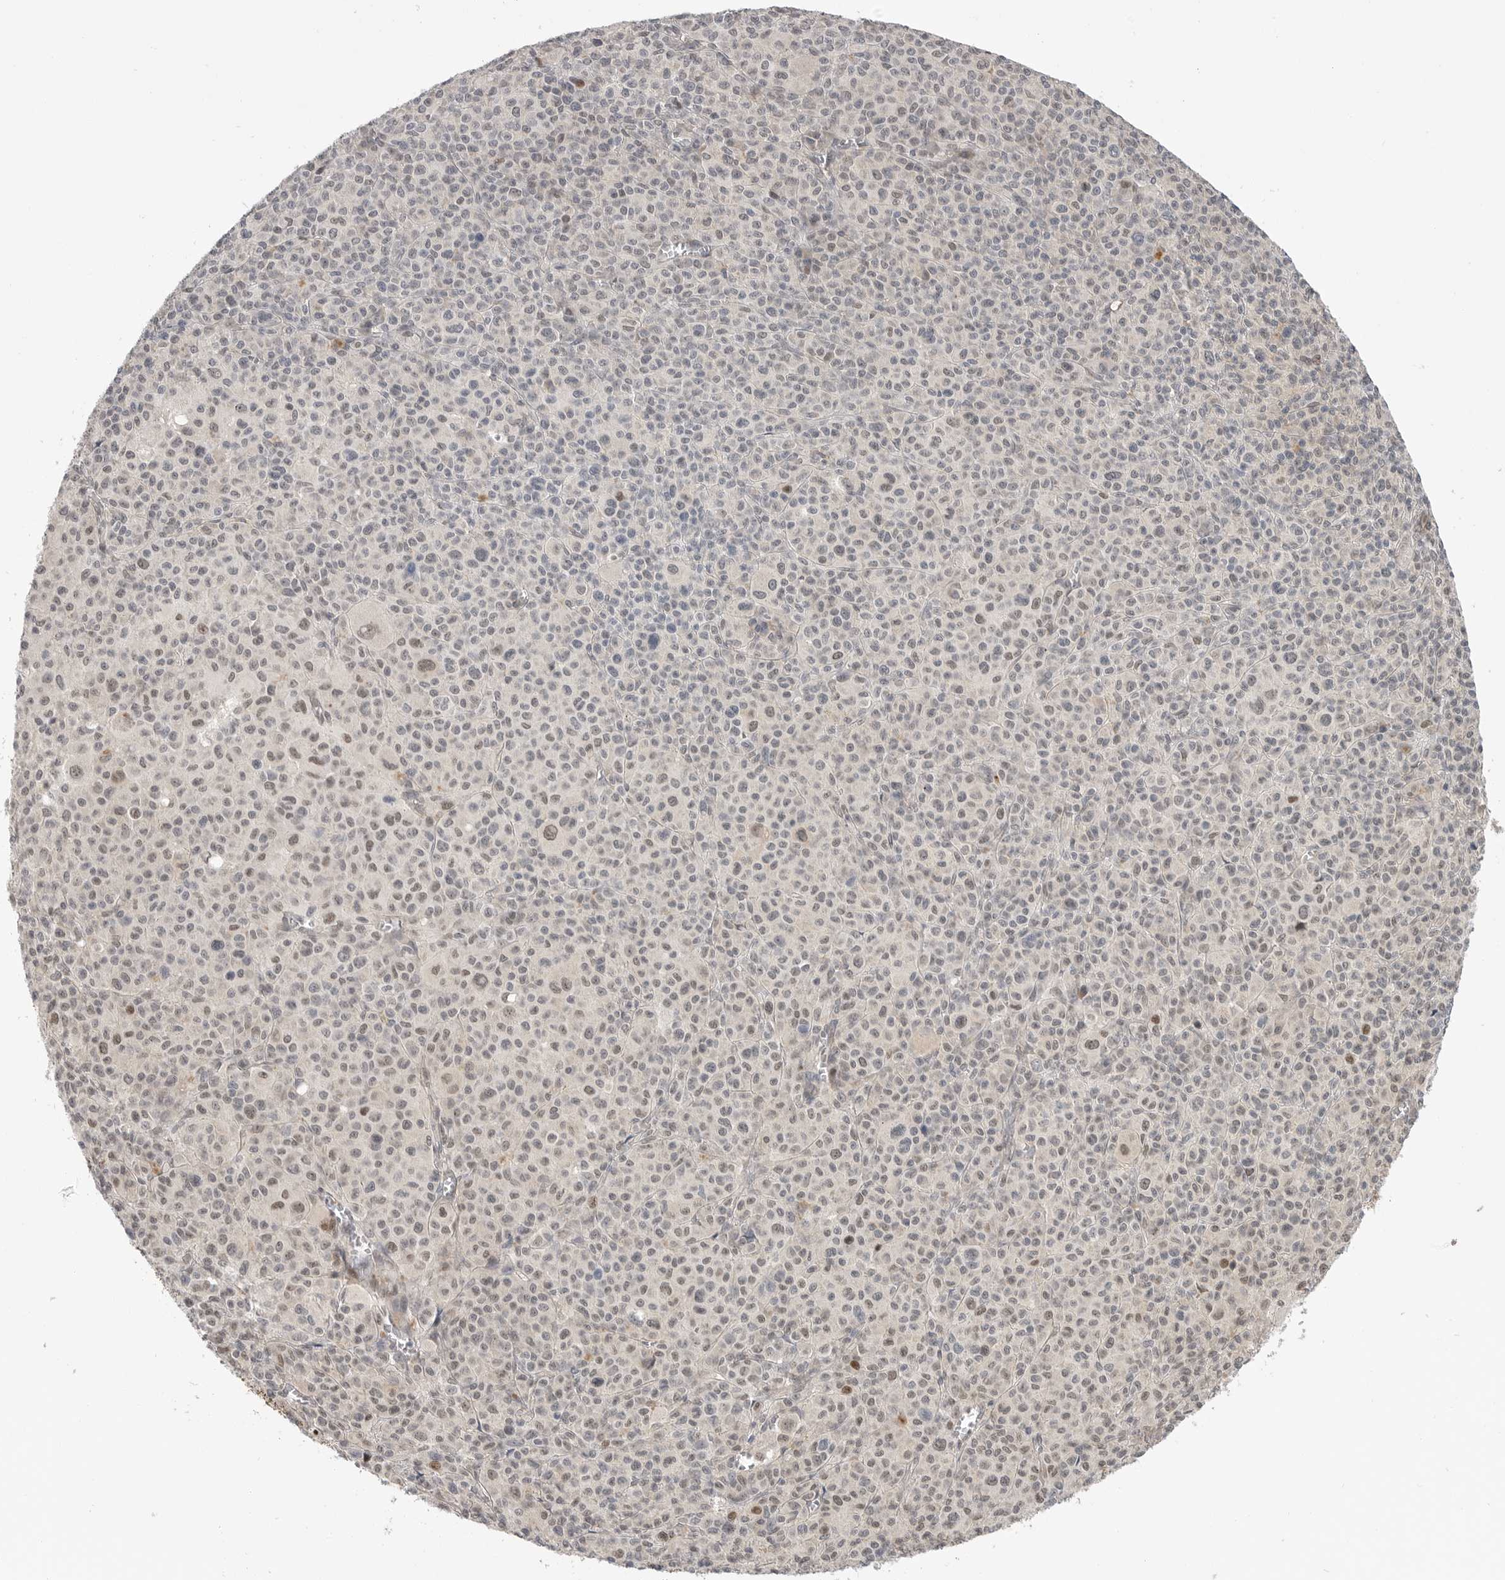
{"staining": {"intensity": "weak", "quantity": "25%-75%", "location": "nuclear"}, "tissue": "melanoma", "cell_type": "Tumor cells", "image_type": "cancer", "snomed": [{"axis": "morphology", "description": "Malignant melanoma, Metastatic site"}, {"axis": "topography", "description": "Skin"}], "caption": "Immunohistochemical staining of malignant melanoma (metastatic site) exhibits weak nuclear protein expression in about 25%-75% of tumor cells.", "gene": "GGT6", "patient": {"sex": "female", "age": 74}}